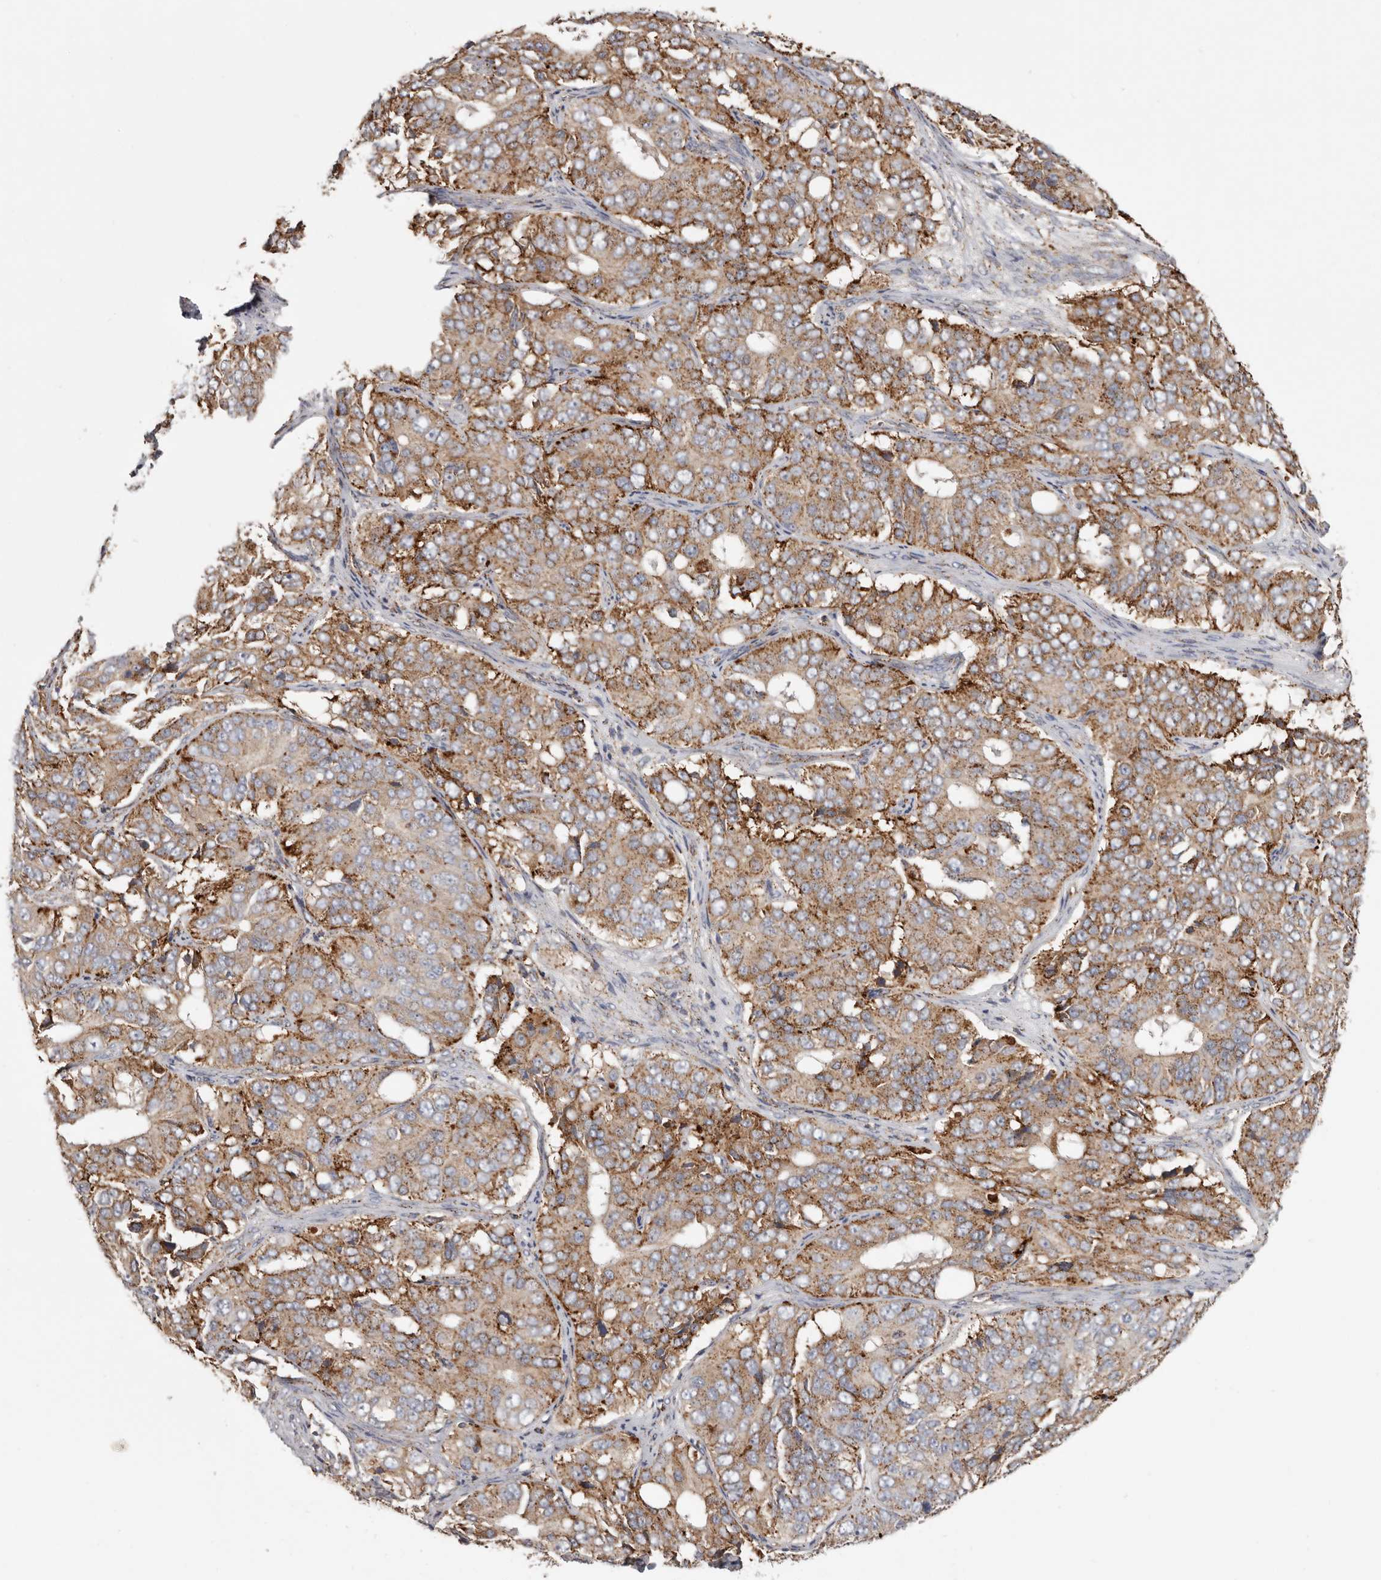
{"staining": {"intensity": "moderate", "quantity": ">75%", "location": "cytoplasmic/membranous"}, "tissue": "ovarian cancer", "cell_type": "Tumor cells", "image_type": "cancer", "snomed": [{"axis": "morphology", "description": "Carcinoma, endometroid"}, {"axis": "topography", "description": "Ovary"}], "caption": "This histopathology image shows immunohistochemistry (IHC) staining of human ovarian cancer (endometroid carcinoma), with medium moderate cytoplasmic/membranous staining in approximately >75% of tumor cells.", "gene": "GRN", "patient": {"sex": "female", "age": 51}}